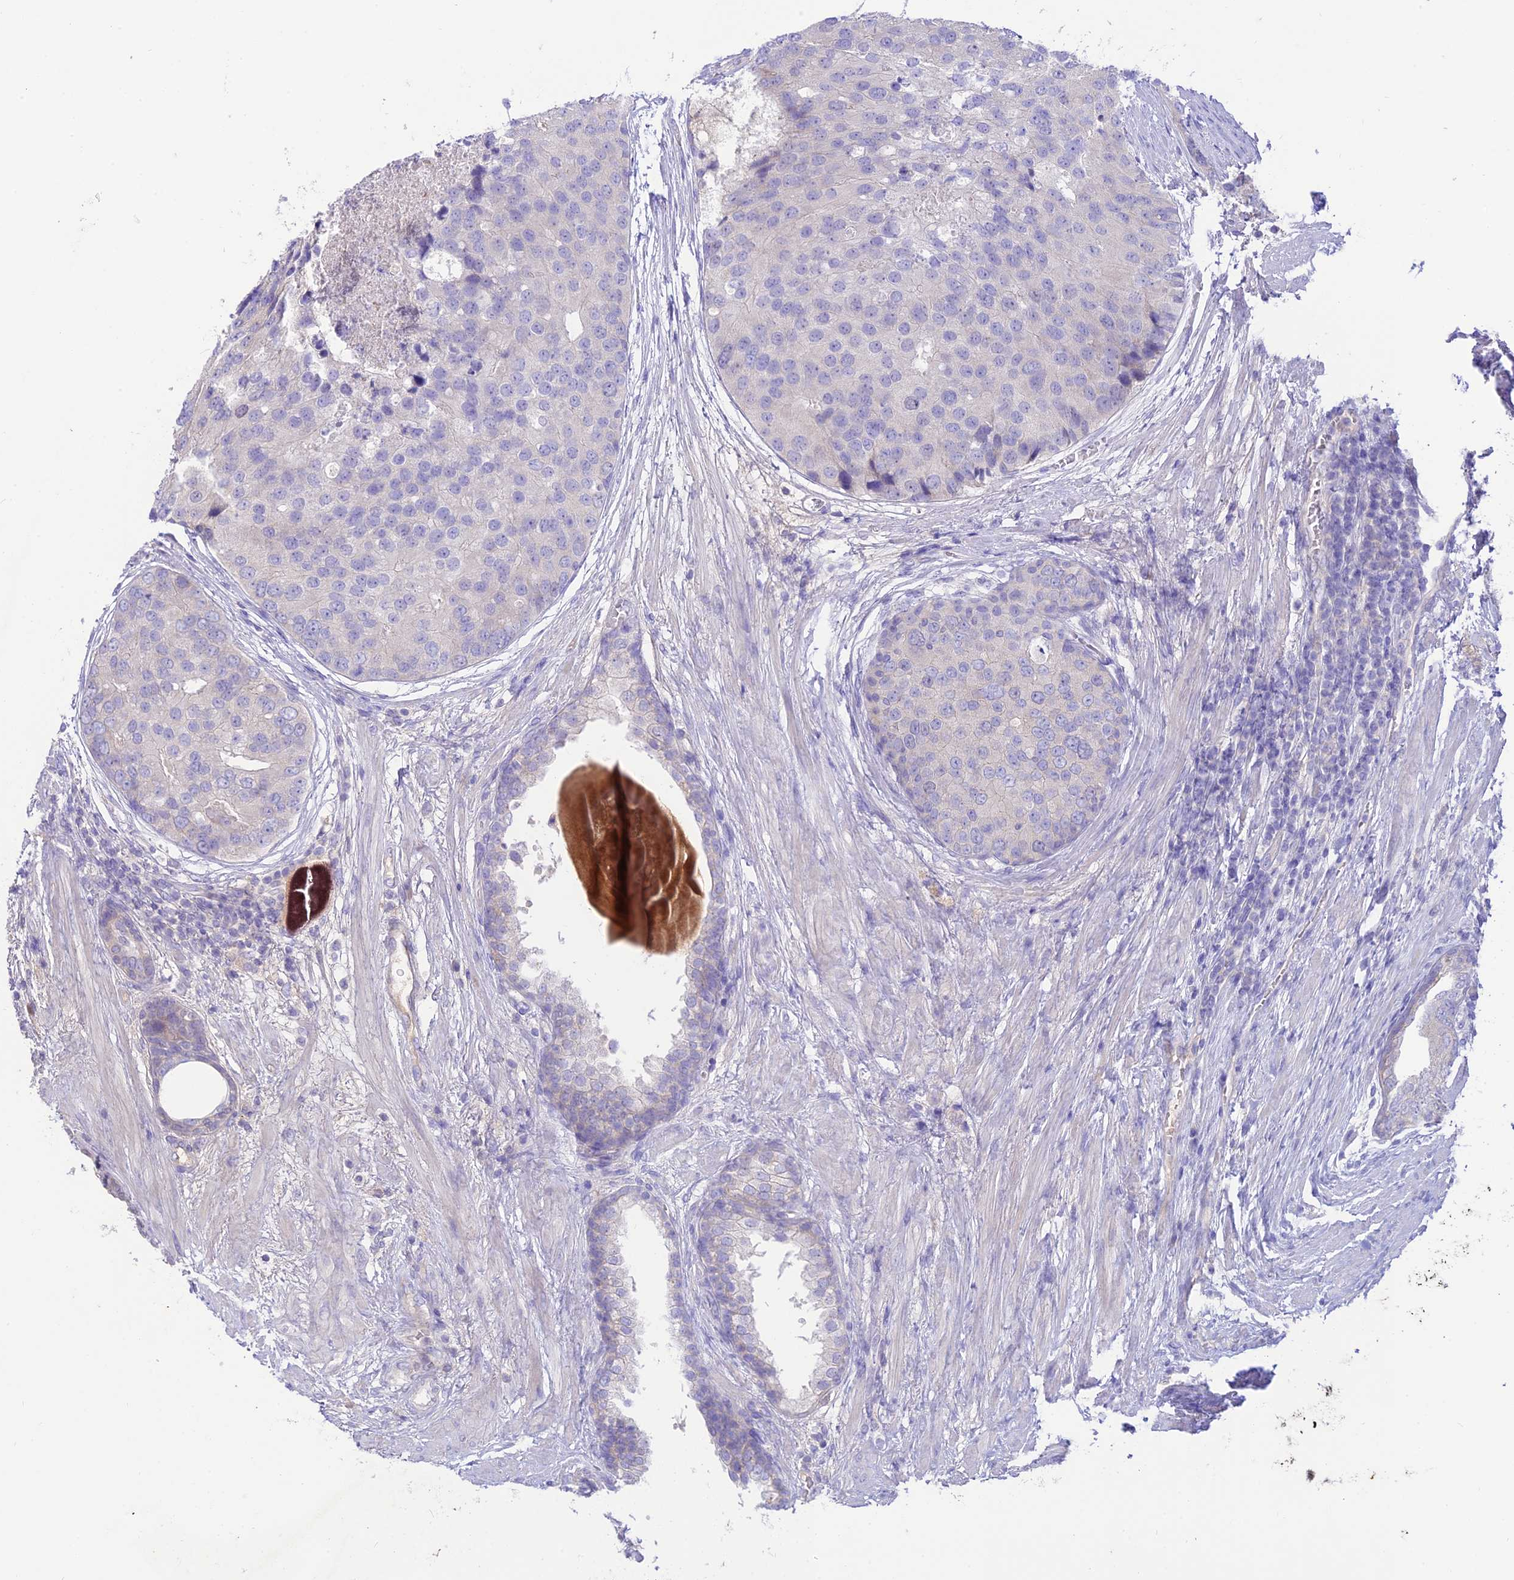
{"staining": {"intensity": "negative", "quantity": "none", "location": "none"}, "tissue": "prostate cancer", "cell_type": "Tumor cells", "image_type": "cancer", "snomed": [{"axis": "morphology", "description": "Adenocarcinoma, High grade"}, {"axis": "topography", "description": "Prostate"}], "caption": "Tumor cells show no significant protein expression in prostate high-grade adenocarcinoma.", "gene": "NLRP9", "patient": {"sex": "male", "age": 62}}